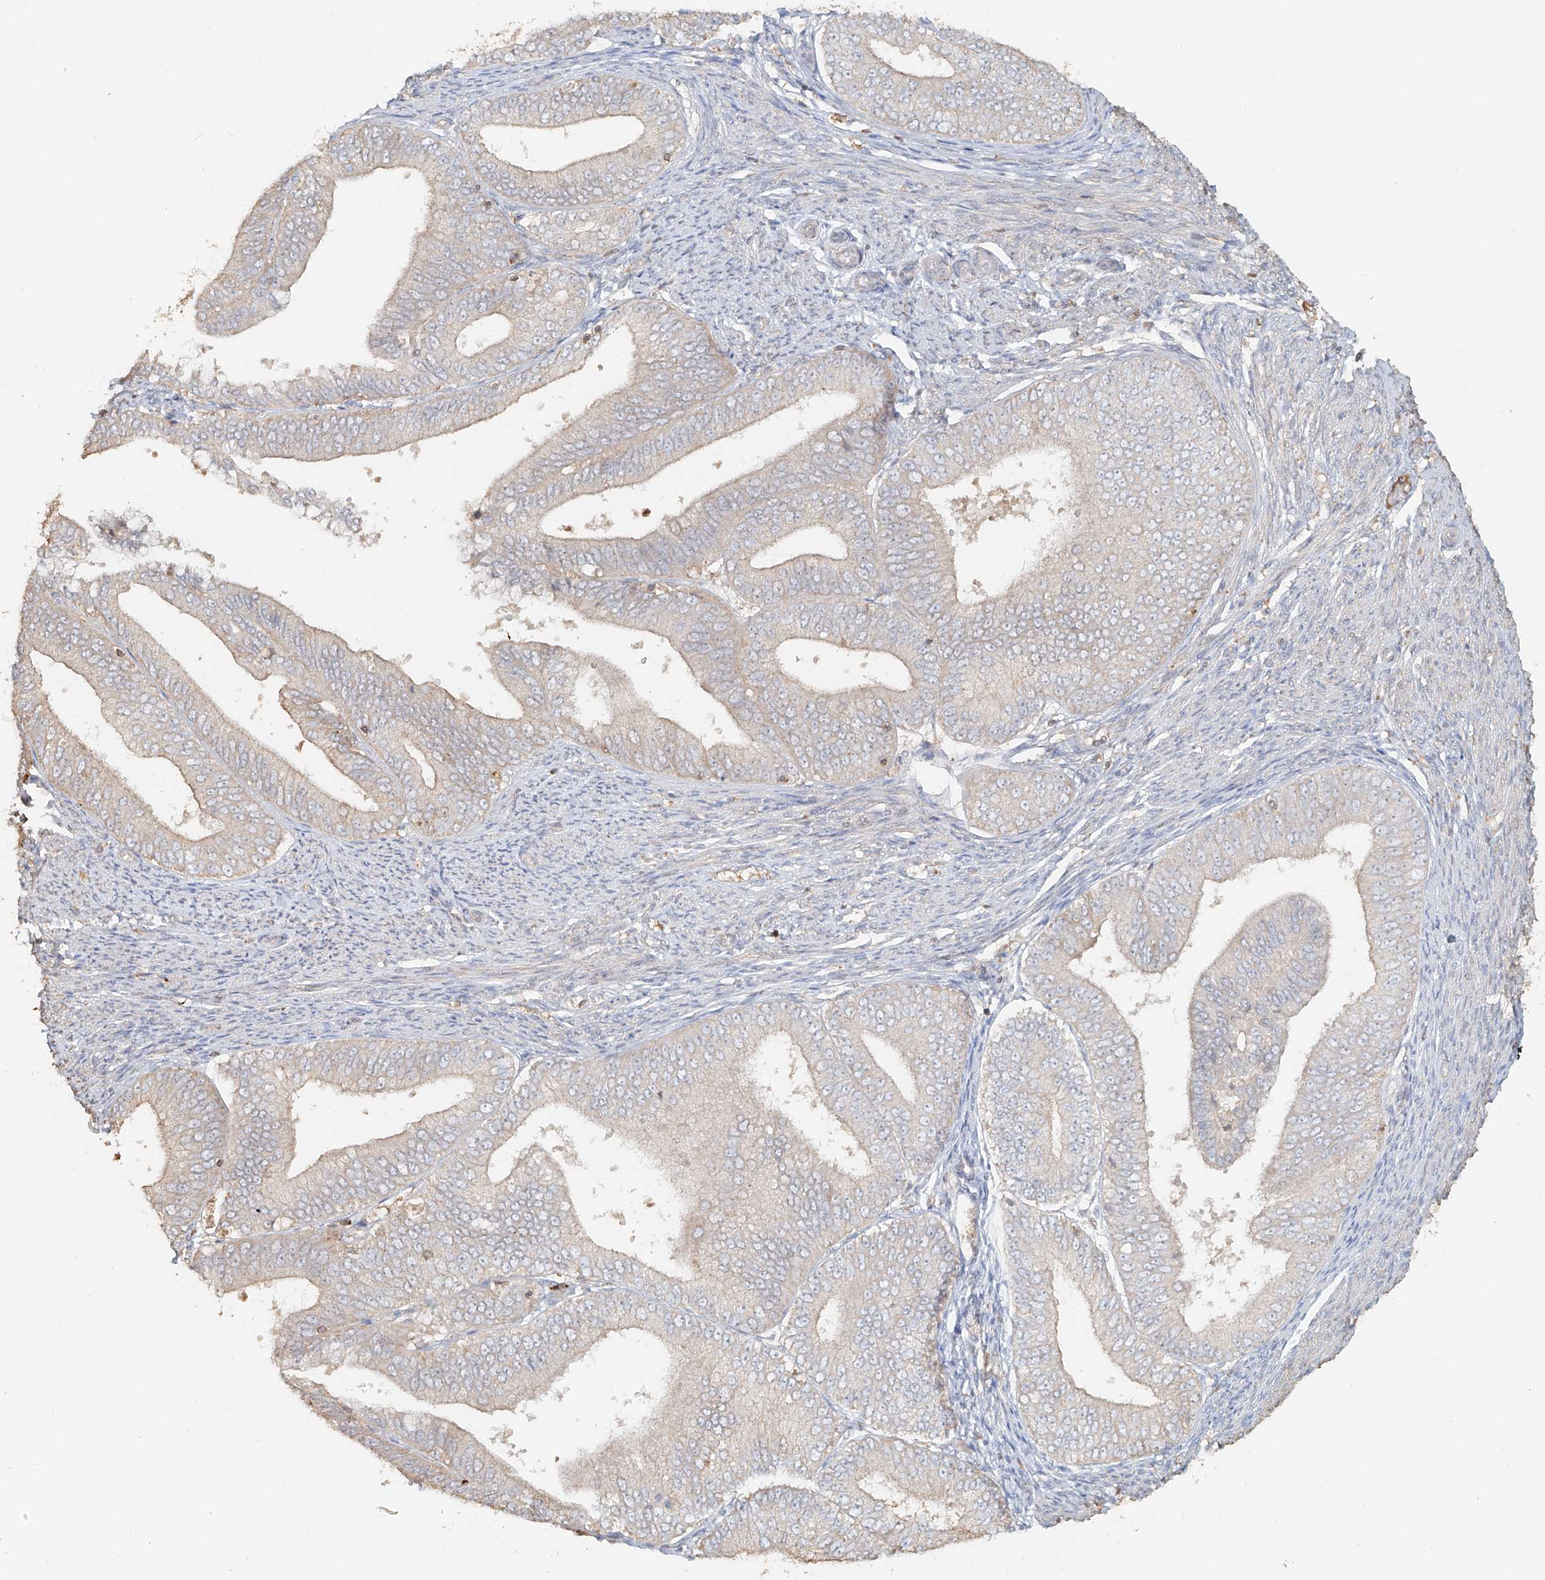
{"staining": {"intensity": "negative", "quantity": "none", "location": "none"}, "tissue": "endometrial cancer", "cell_type": "Tumor cells", "image_type": "cancer", "snomed": [{"axis": "morphology", "description": "Adenocarcinoma, NOS"}, {"axis": "topography", "description": "Endometrium"}], "caption": "Endometrial adenocarcinoma stained for a protein using IHC displays no positivity tumor cells.", "gene": "NPHS1", "patient": {"sex": "female", "age": 63}}